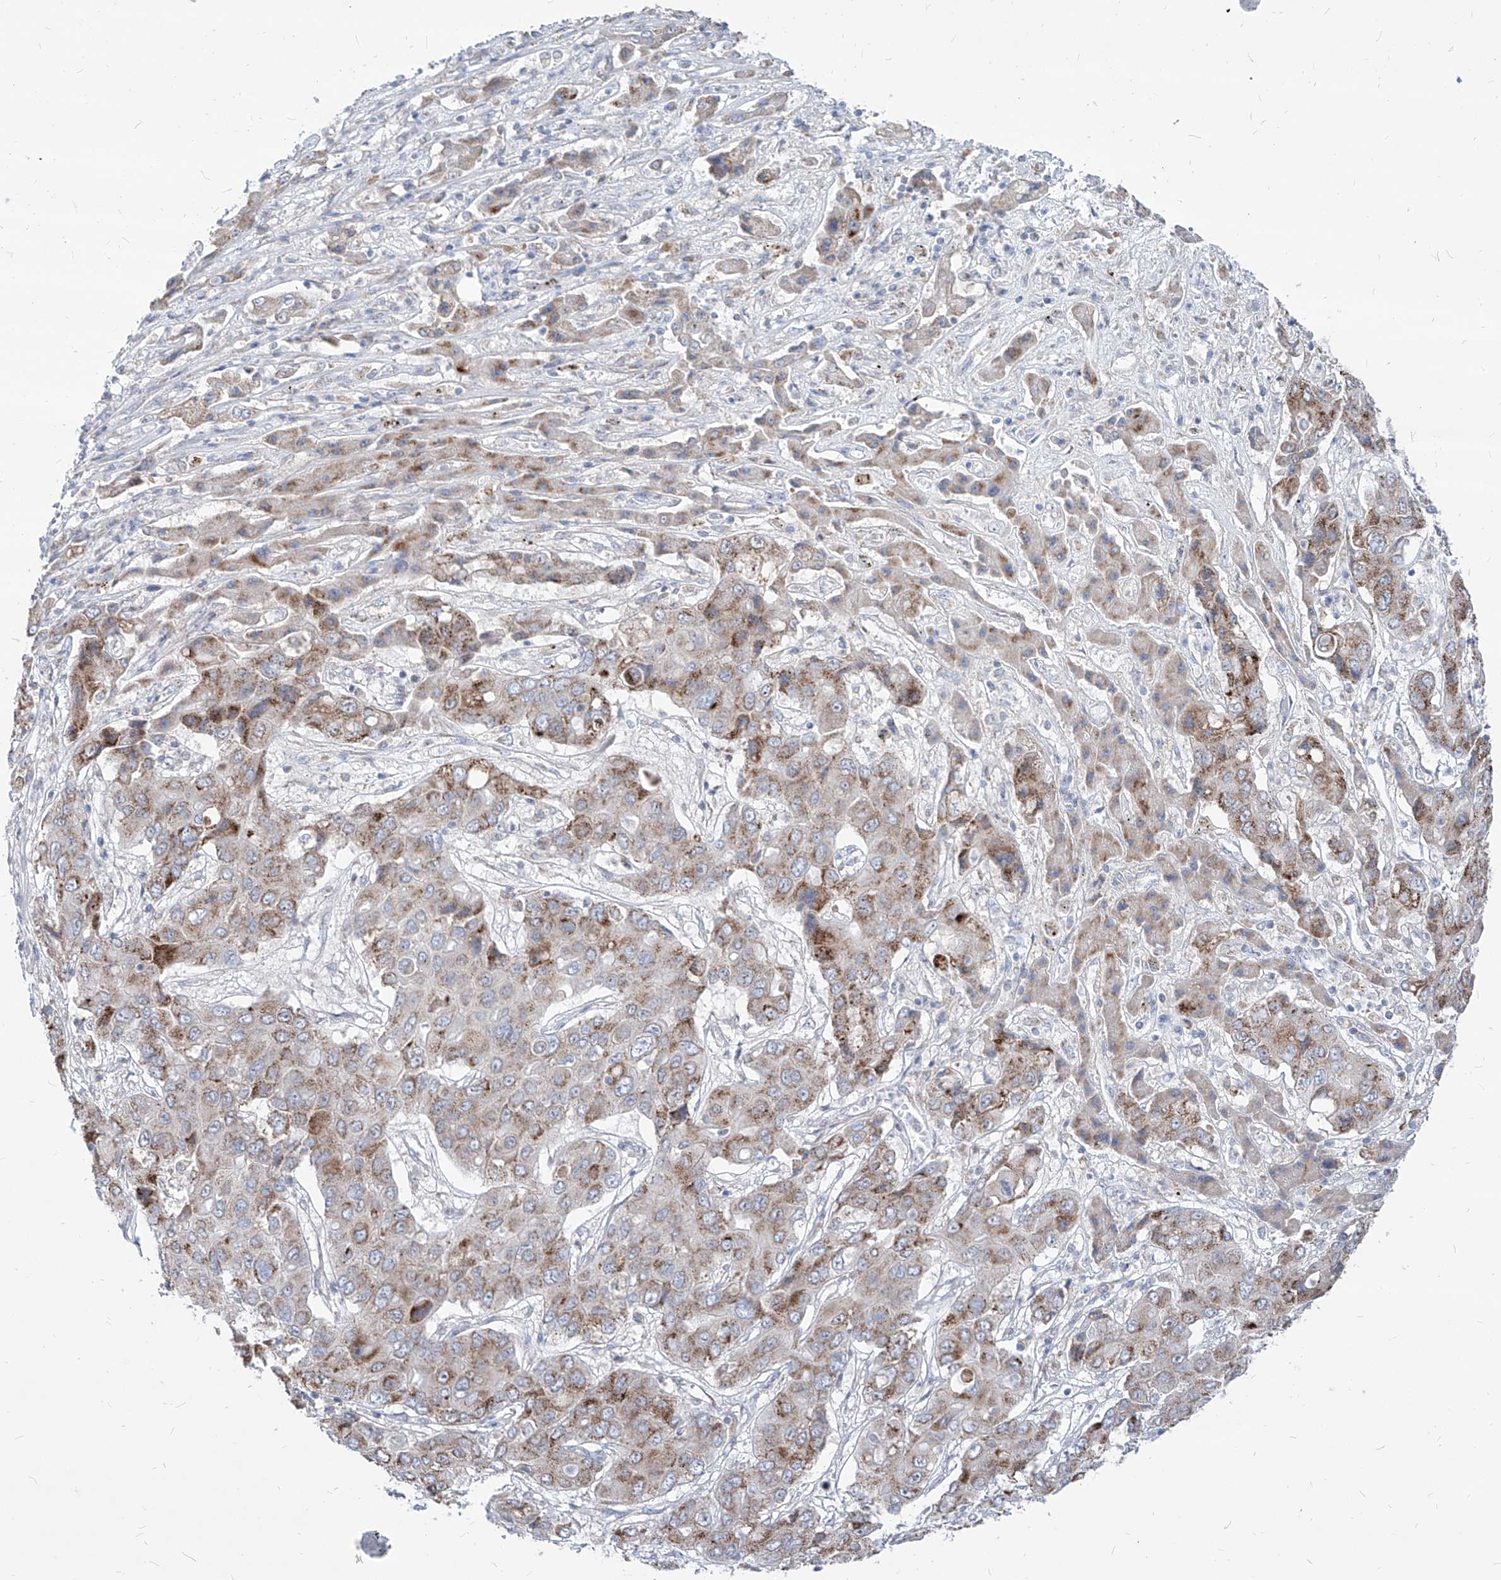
{"staining": {"intensity": "moderate", "quantity": "25%-75%", "location": "cytoplasmic/membranous"}, "tissue": "liver cancer", "cell_type": "Tumor cells", "image_type": "cancer", "snomed": [{"axis": "morphology", "description": "Cholangiocarcinoma"}, {"axis": "topography", "description": "Liver"}], "caption": "Immunohistochemistry histopathology image of liver cancer (cholangiocarcinoma) stained for a protein (brown), which demonstrates medium levels of moderate cytoplasmic/membranous expression in approximately 25%-75% of tumor cells.", "gene": "AGPS", "patient": {"sex": "male", "age": 67}}